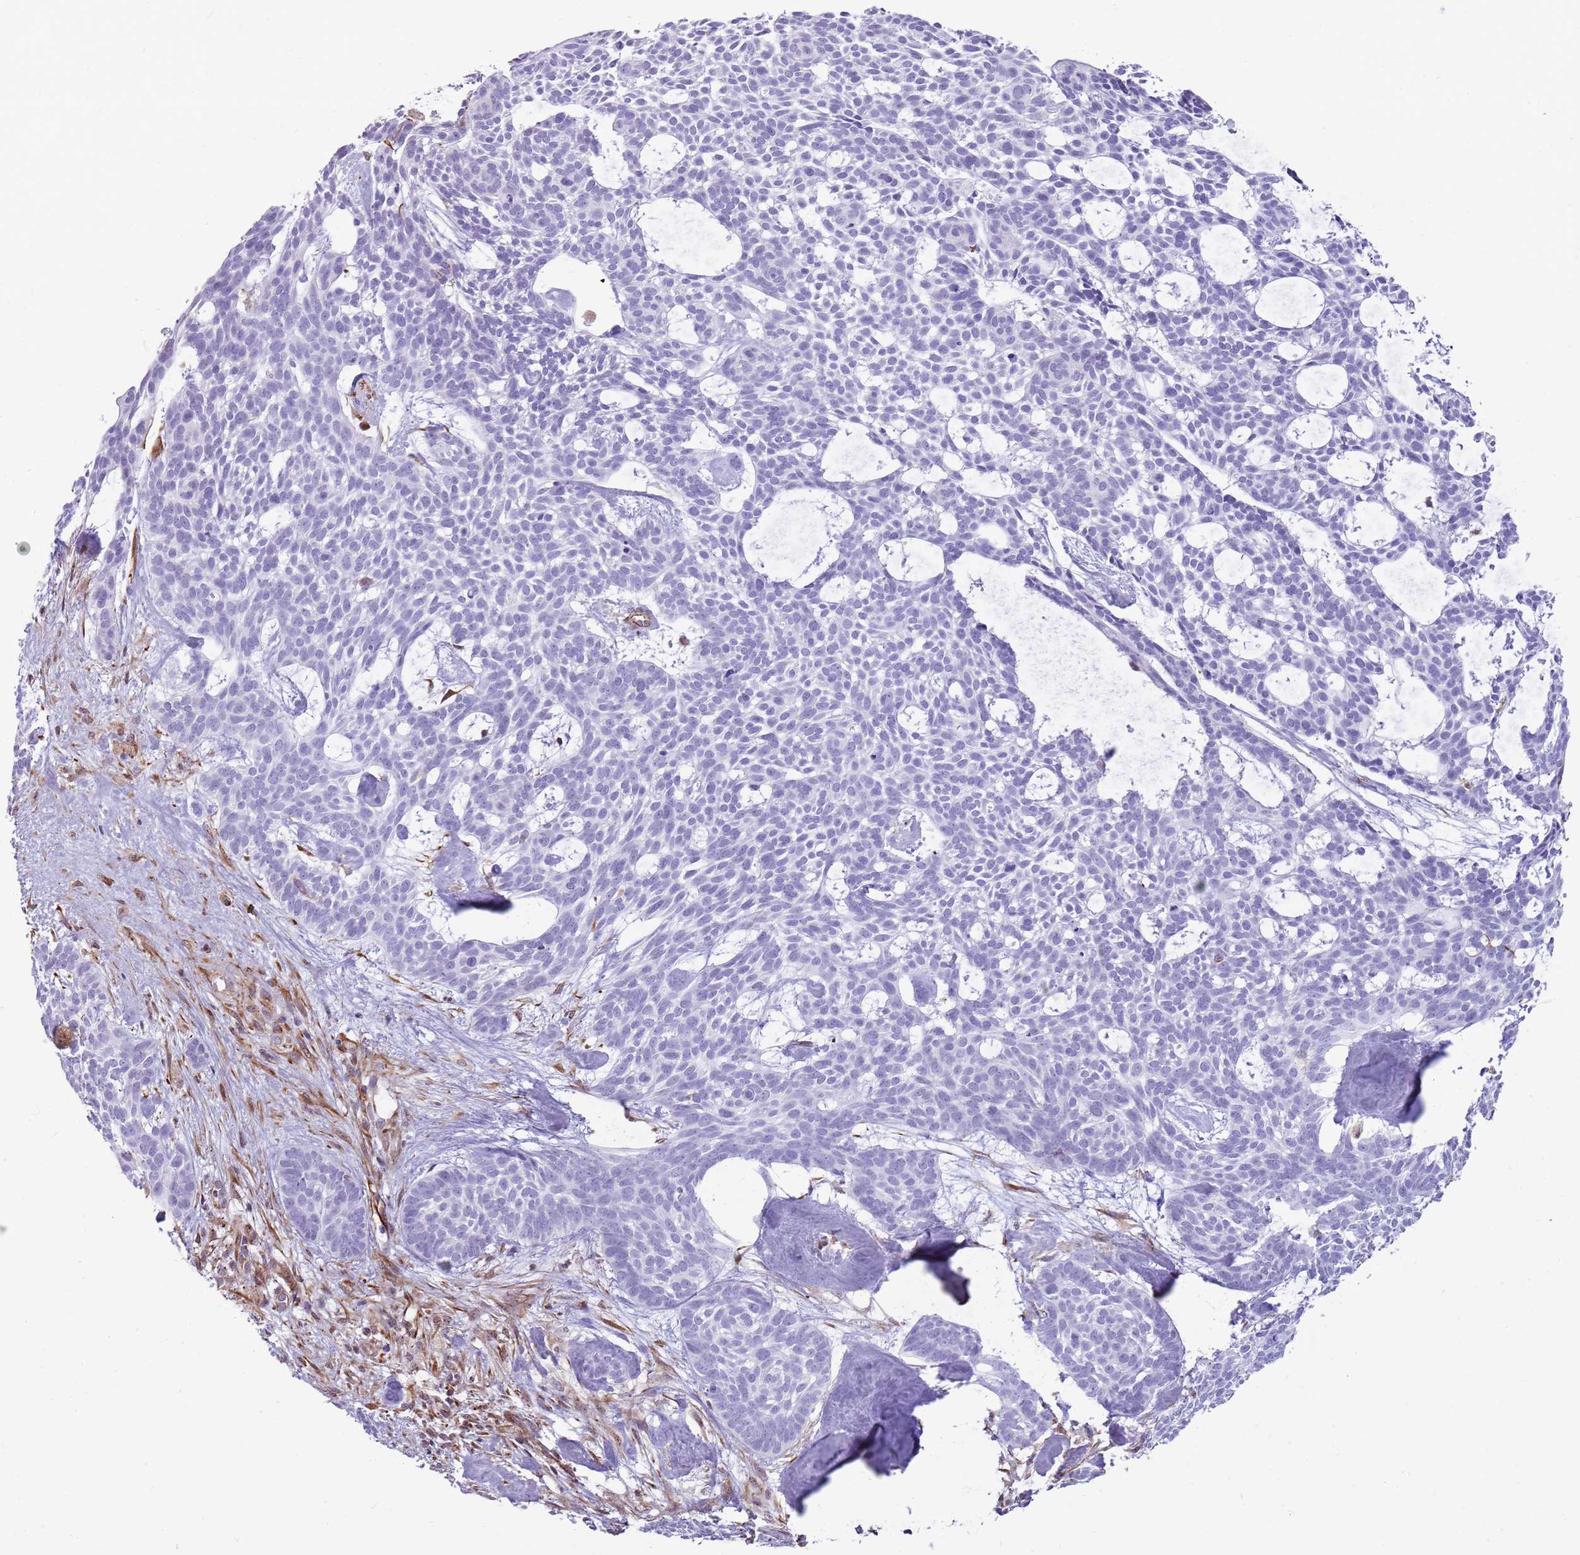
{"staining": {"intensity": "negative", "quantity": "none", "location": "none"}, "tissue": "skin cancer", "cell_type": "Tumor cells", "image_type": "cancer", "snomed": [{"axis": "morphology", "description": "Basal cell carcinoma"}, {"axis": "topography", "description": "Skin"}], "caption": "A high-resolution micrograph shows immunohistochemistry (IHC) staining of basal cell carcinoma (skin), which reveals no significant positivity in tumor cells.", "gene": "NBPF3", "patient": {"sex": "male", "age": 61}}